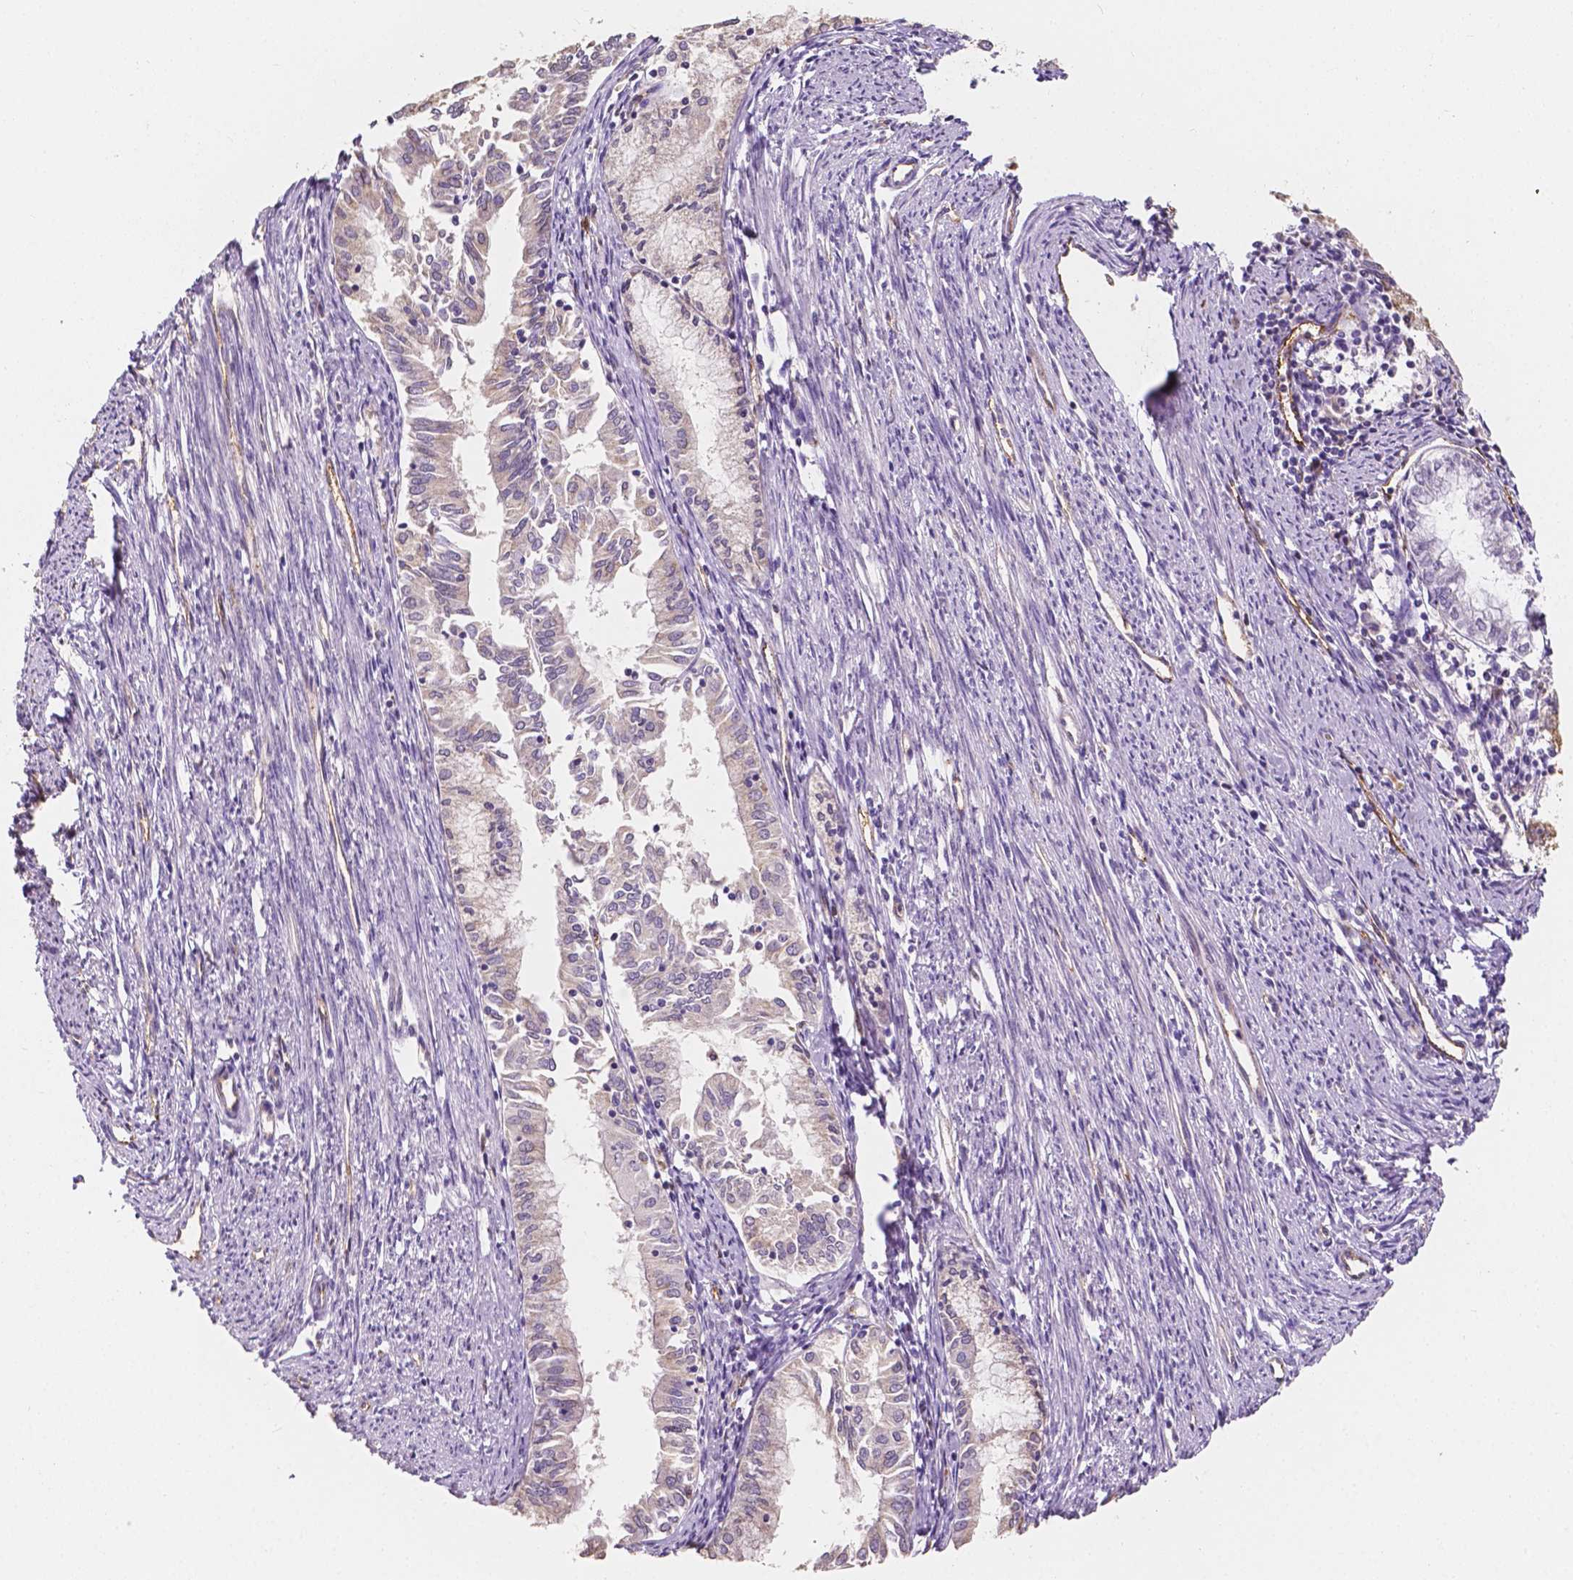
{"staining": {"intensity": "negative", "quantity": "none", "location": "none"}, "tissue": "endometrial cancer", "cell_type": "Tumor cells", "image_type": "cancer", "snomed": [{"axis": "morphology", "description": "Adenocarcinoma, NOS"}, {"axis": "topography", "description": "Endometrium"}], "caption": "This photomicrograph is of adenocarcinoma (endometrial) stained with immunohistochemistry to label a protein in brown with the nuclei are counter-stained blue. There is no staining in tumor cells.", "gene": "SLC22A4", "patient": {"sex": "female", "age": 79}}